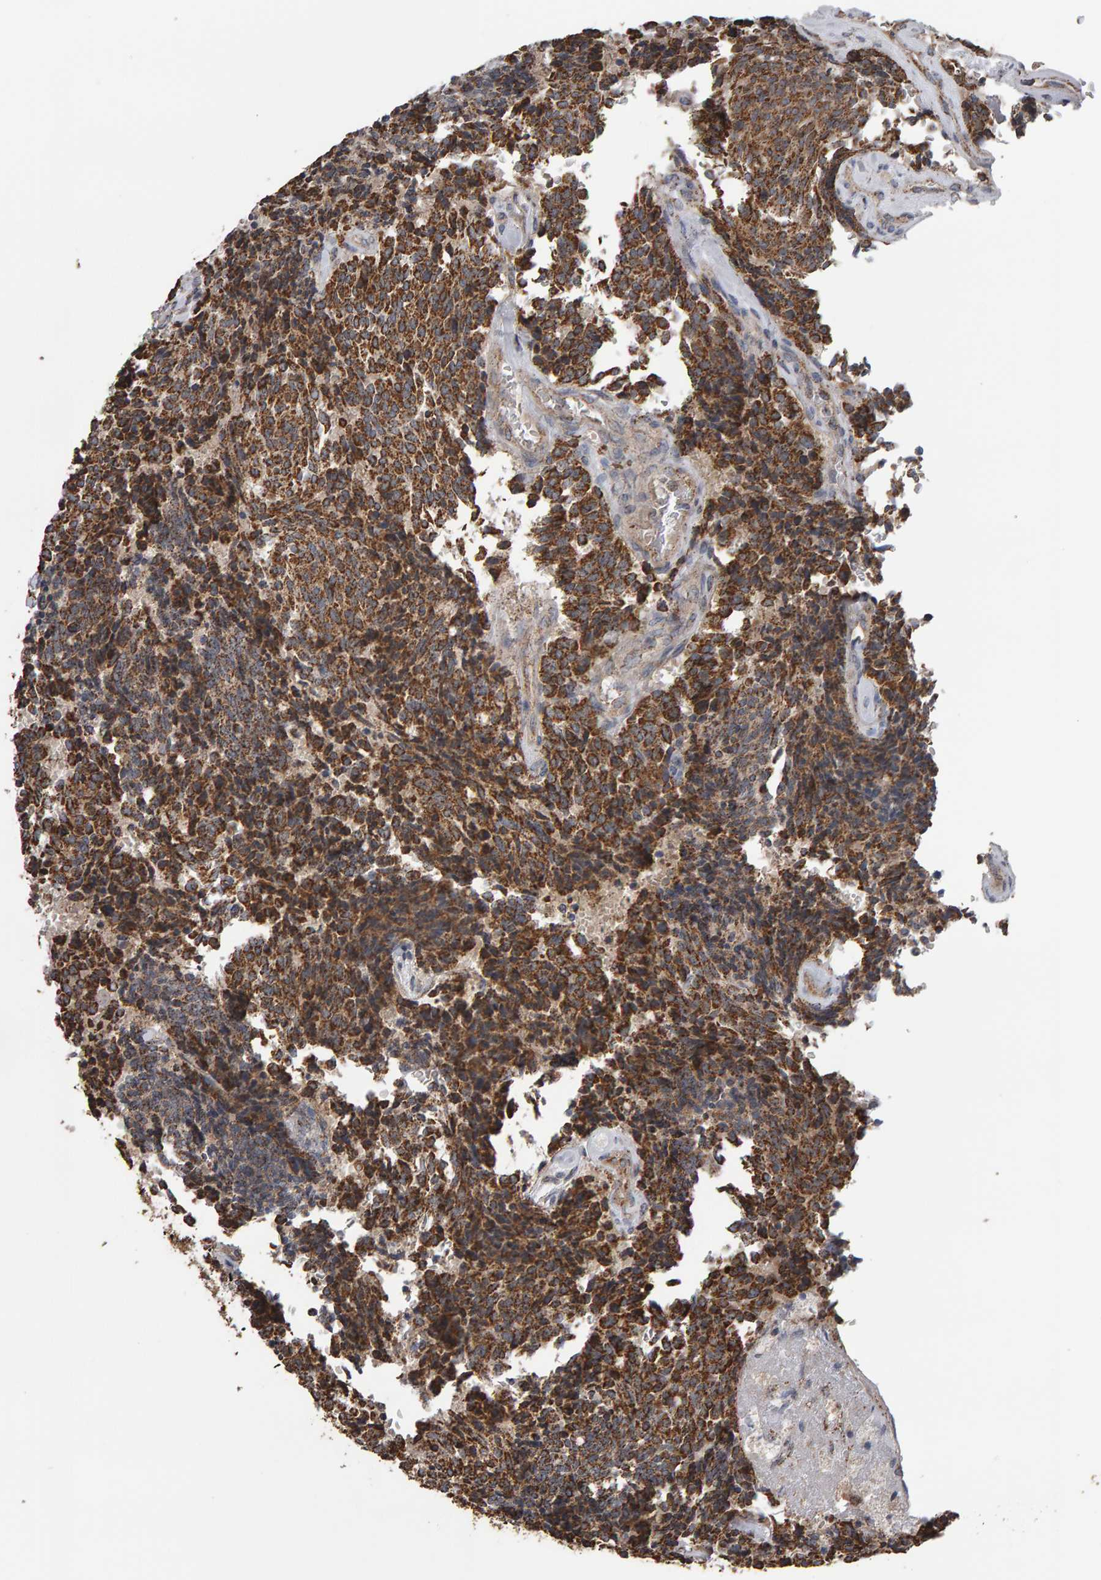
{"staining": {"intensity": "strong", "quantity": ">75%", "location": "cytoplasmic/membranous"}, "tissue": "carcinoid", "cell_type": "Tumor cells", "image_type": "cancer", "snomed": [{"axis": "morphology", "description": "Carcinoid, malignant, NOS"}, {"axis": "topography", "description": "Pancreas"}], "caption": "IHC micrograph of neoplastic tissue: carcinoid stained using immunohistochemistry (IHC) shows high levels of strong protein expression localized specifically in the cytoplasmic/membranous of tumor cells, appearing as a cytoplasmic/membranous brown color.", "gene": "TOM1L1", "patient": {"sex": "female", "age": 54}}